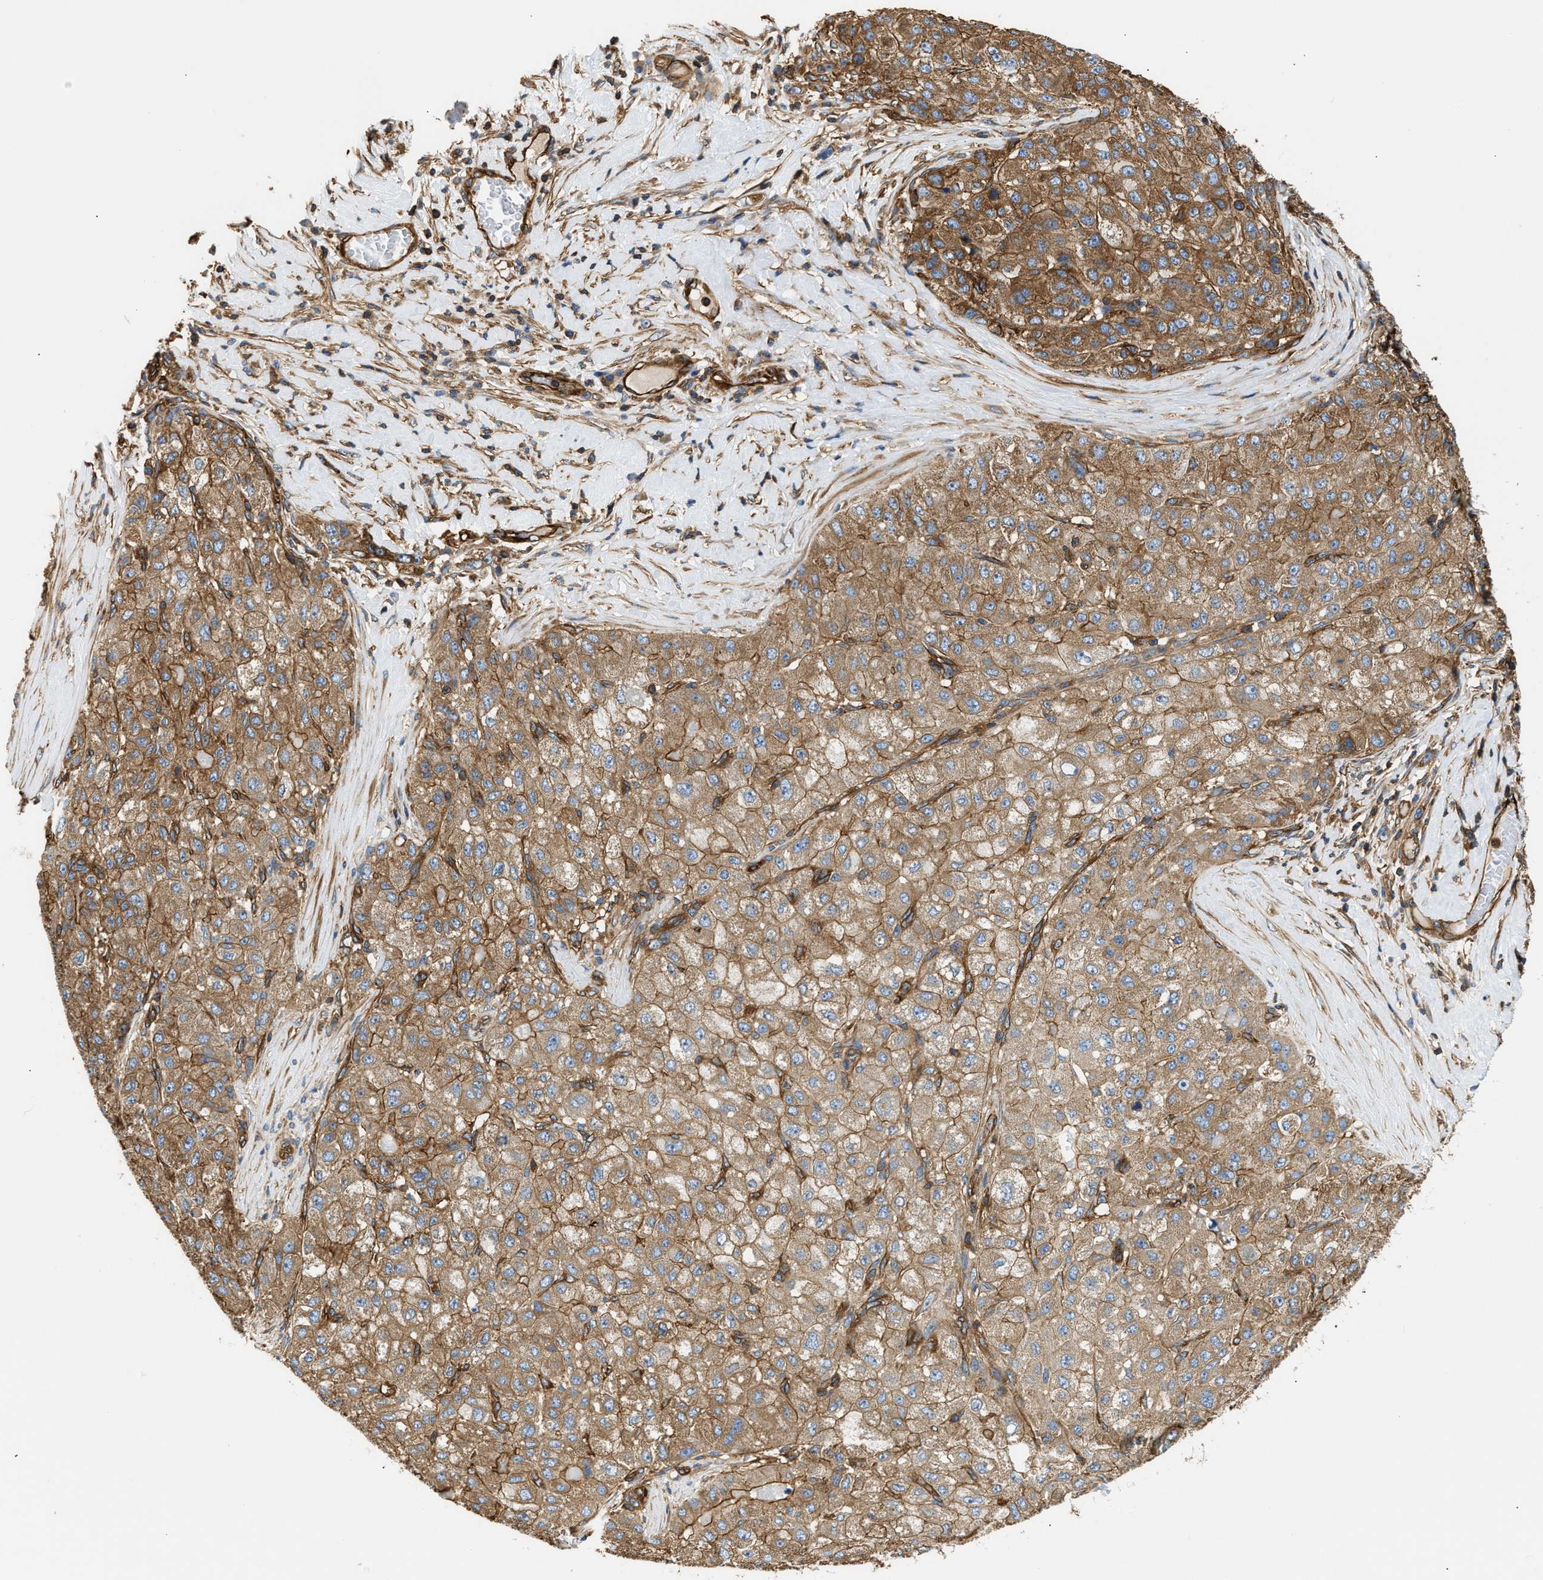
{"staining": {"intensity": "moderate", "quantity": ">75%", "location": "cytoplasmic/membranous"}, "tissue": "liver cancer", "cell_type": "Tumor cells", "image_type": "cancer", "snomed": [{"axis": "morphology", "description": "Carcinoma, Hepatocellular, NOS"}, {"axis": "topography", "description": "Liver"}], "caption": "About >75% of tumor cells in liver hepatocellular carcinoma demonstrate moderate cytoplasmic/membranous protein positivity as visualized by brown immunohistochemical staining.", "gene": "SAMD9L", "patient": {"sex": "male", "age": 80}}